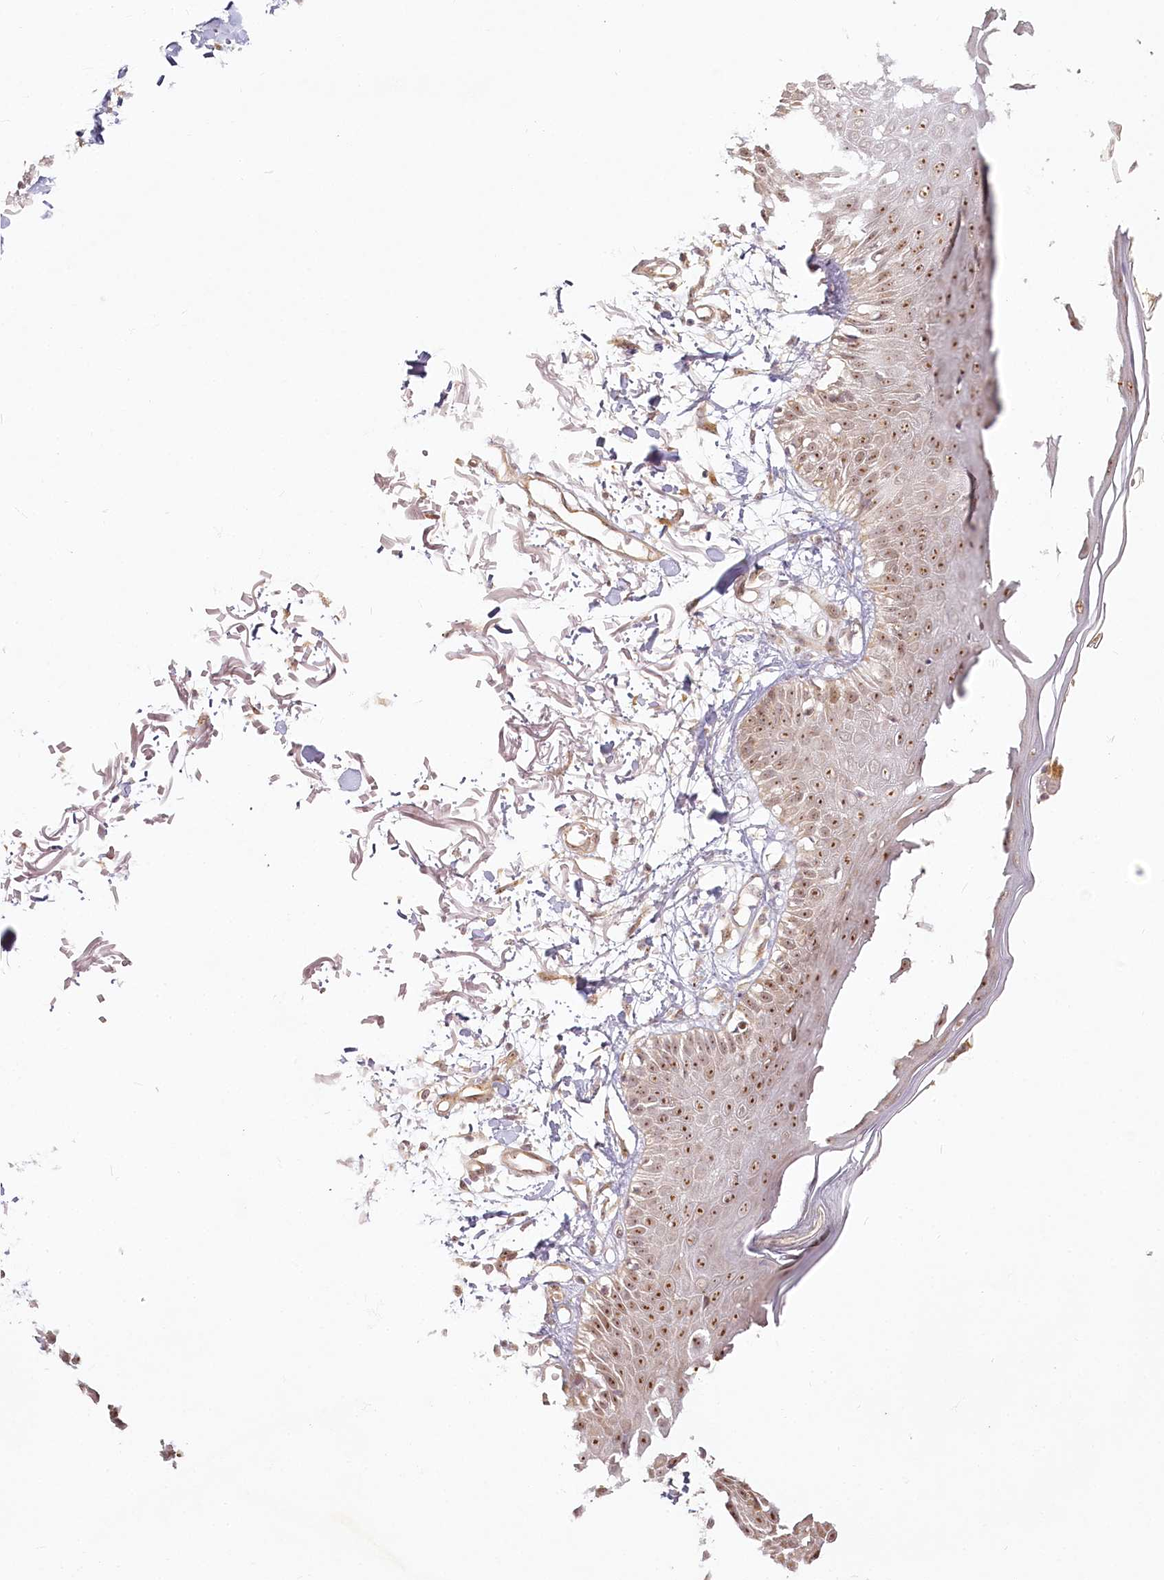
{"staining": {"intensity": "weak", "quantity": ">75%", "location": "cytoplasmic/membranous"}, "tissue": "skin", "cell_type": "Fibroblasts", "image_type": "normal", "snomed": [{"axis": "morphology", "description": "Normal tissue, NOS"}, {"axis": "morphology", "description": "Squamous cell carcinoma, NOS"}, {"axis": "topography", "description": "Skin"}, {"axis": "topography", "description": "Peripheral nerve tissue"}], "caption": "This histopathology image exhibits immunohistochemistry staining of unremarkable skin, with low weak cytoplasmic/membranous expression in about >75% of fibroblasts.", "gene": "EXOSC7", "patient": {"sex": "male", "age": 83}}